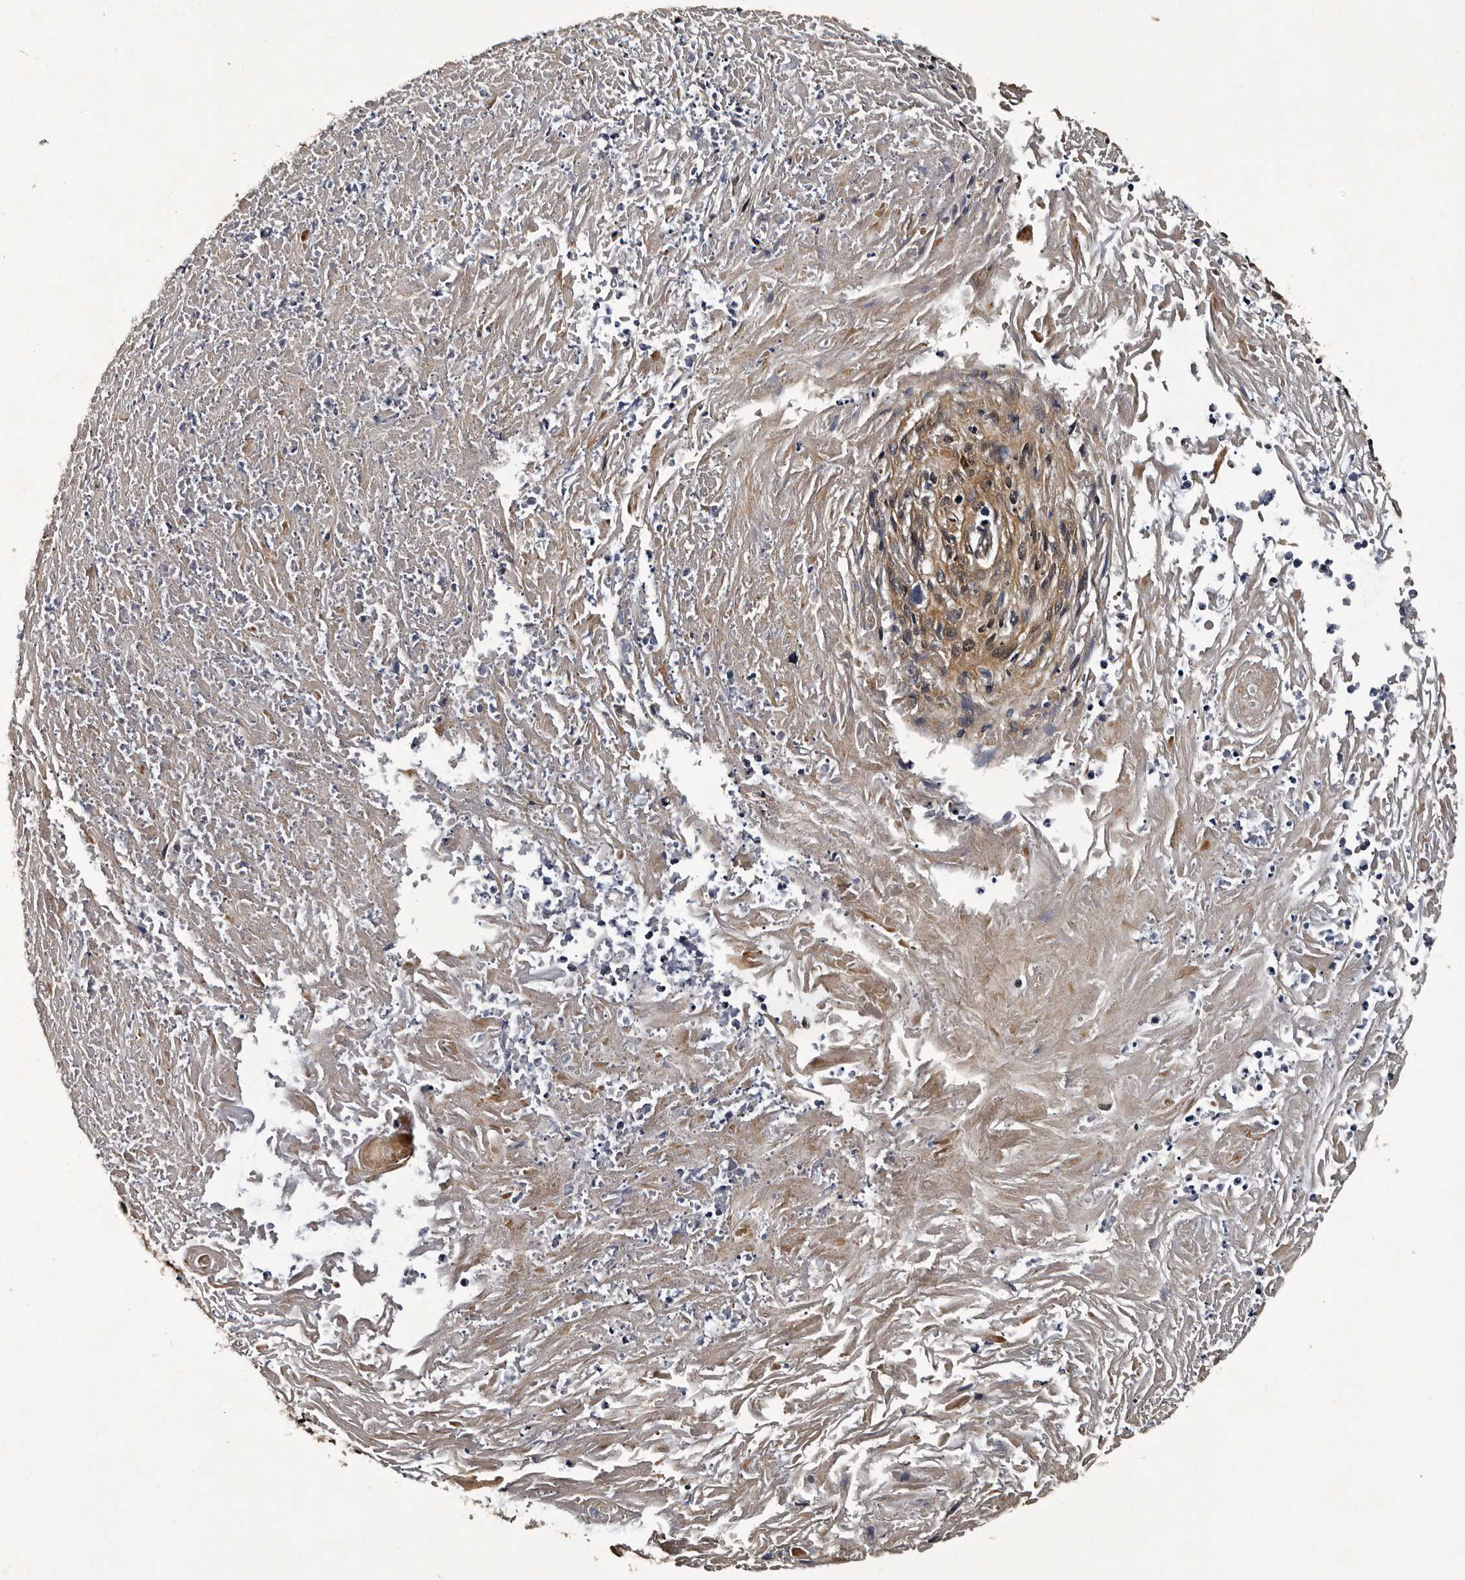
{"staining": {"intensity": "moderate", "quantity": ">75%", "location": "cytoplasmic/membranous"}, "tissue": "cervical cancer", "cell_type": "Tumor cells", "image_type": "cancer", "snomed": [{"axis": "morphology", "description": "Squamous cell carcinoma, NOS"}, {"axis": "topography", "description": "Cervix"}], "caption": "Squamous cell carcinoma (cervical) stained for a protein (brown) reveals moderate cytoplasmic/membranous positive expression in about >75% of tumor cells.", "gene": "CPNE3", "patient": {"sex": "female", "age": 51}}